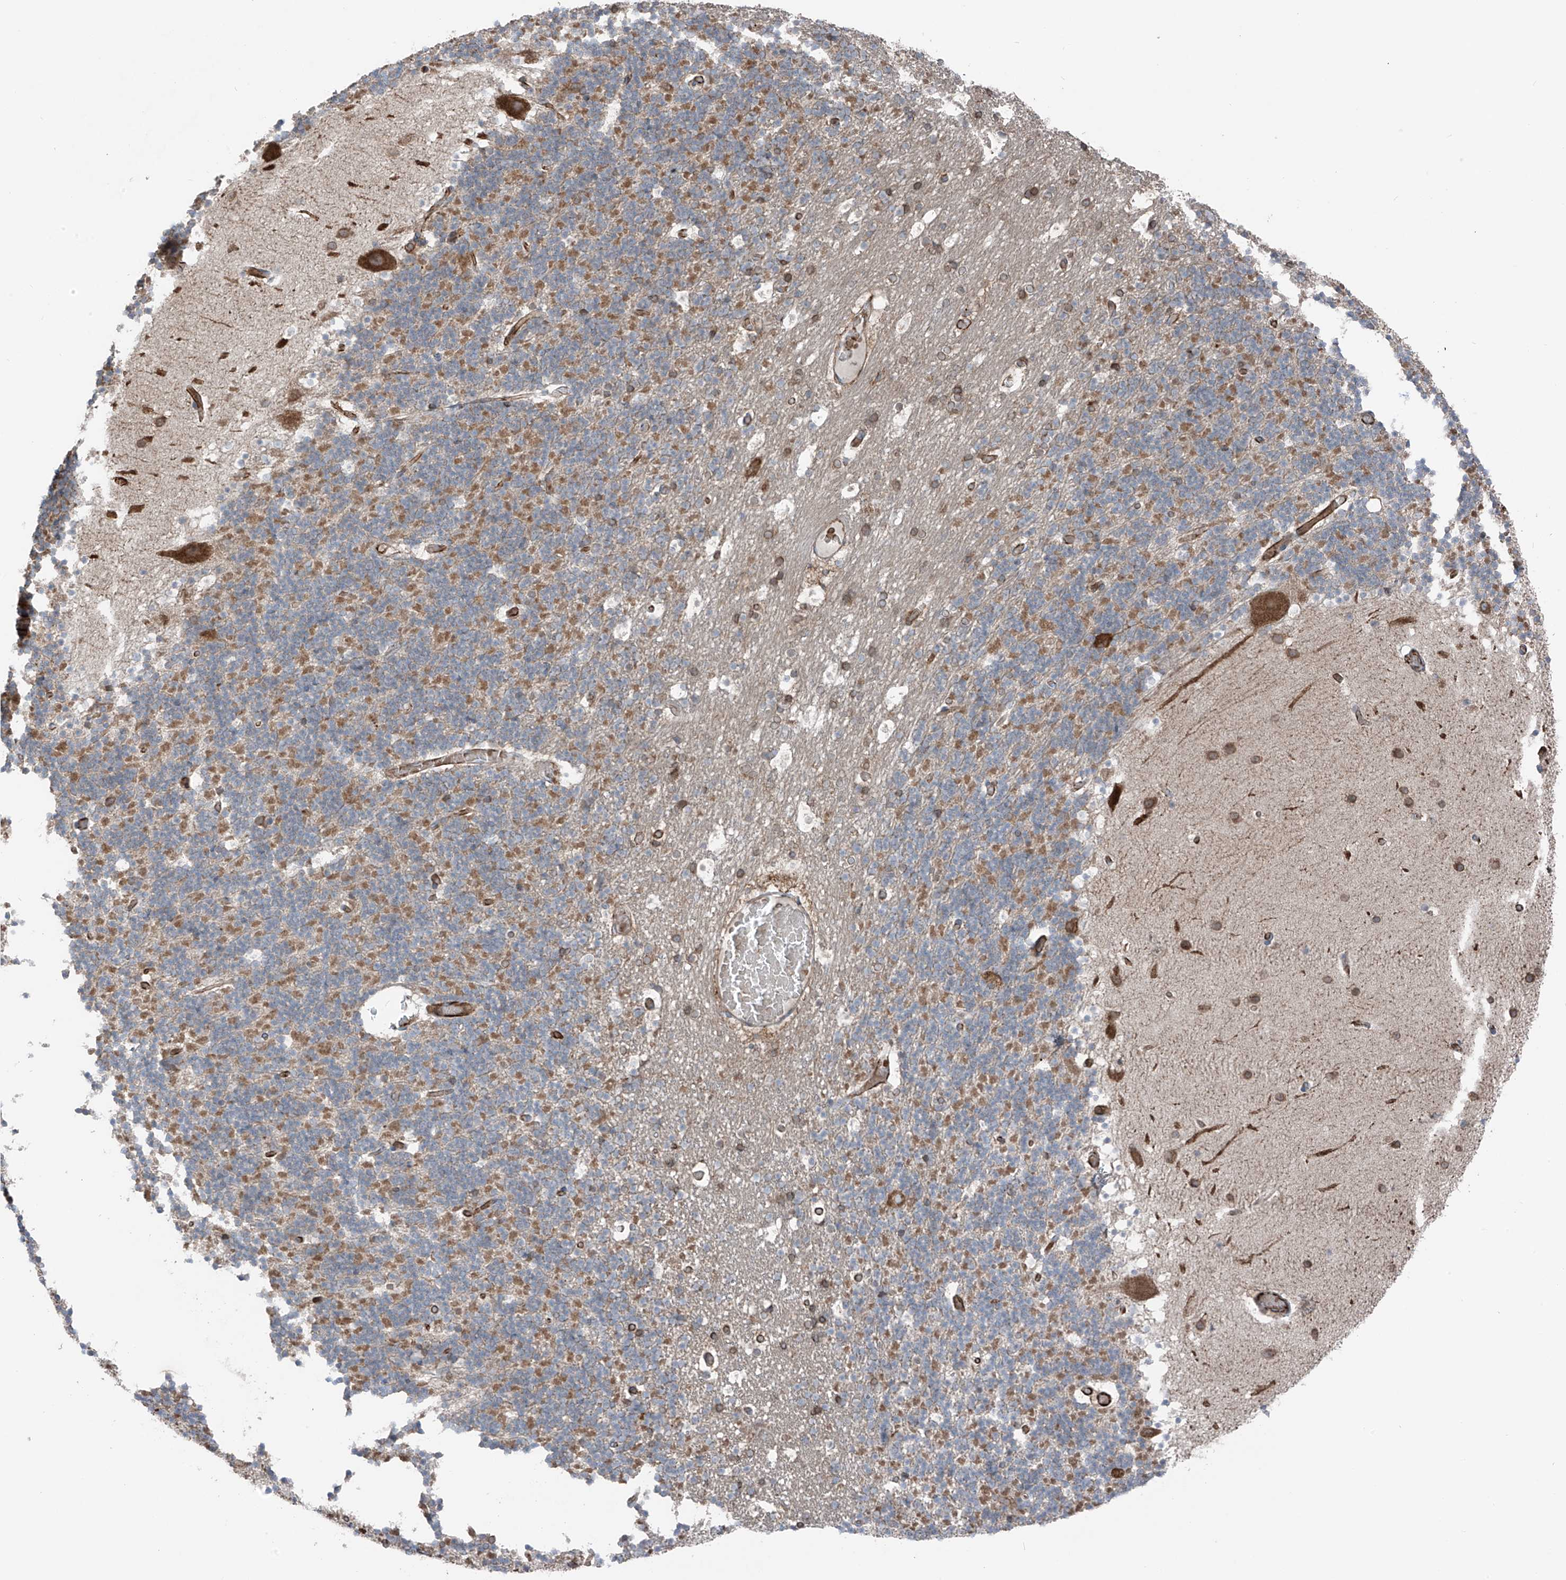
{"staining": {"intensity": "moderate", "quantity": "25%-75%", "location": "cytoplasmic/membranous"}, "tissue": "cerebellum", "cell_type": "Cells in granular layer", "image_type": "normal", "snomed": [{"axis": "morphology", "description": "Normal tissue, NOS"}, {"axis": "topography", "description": "Cerebellum"}], "caption": "IHC image of benign human cerebellum stained for a protein (brown), which demonstrates medium levels of moderate cytoplasmic/membranous positivity in approximately 25%-75% of cells in granular layer.", "gene": "ERLEC1", "patient": {"sex": "male", "age": 57}}